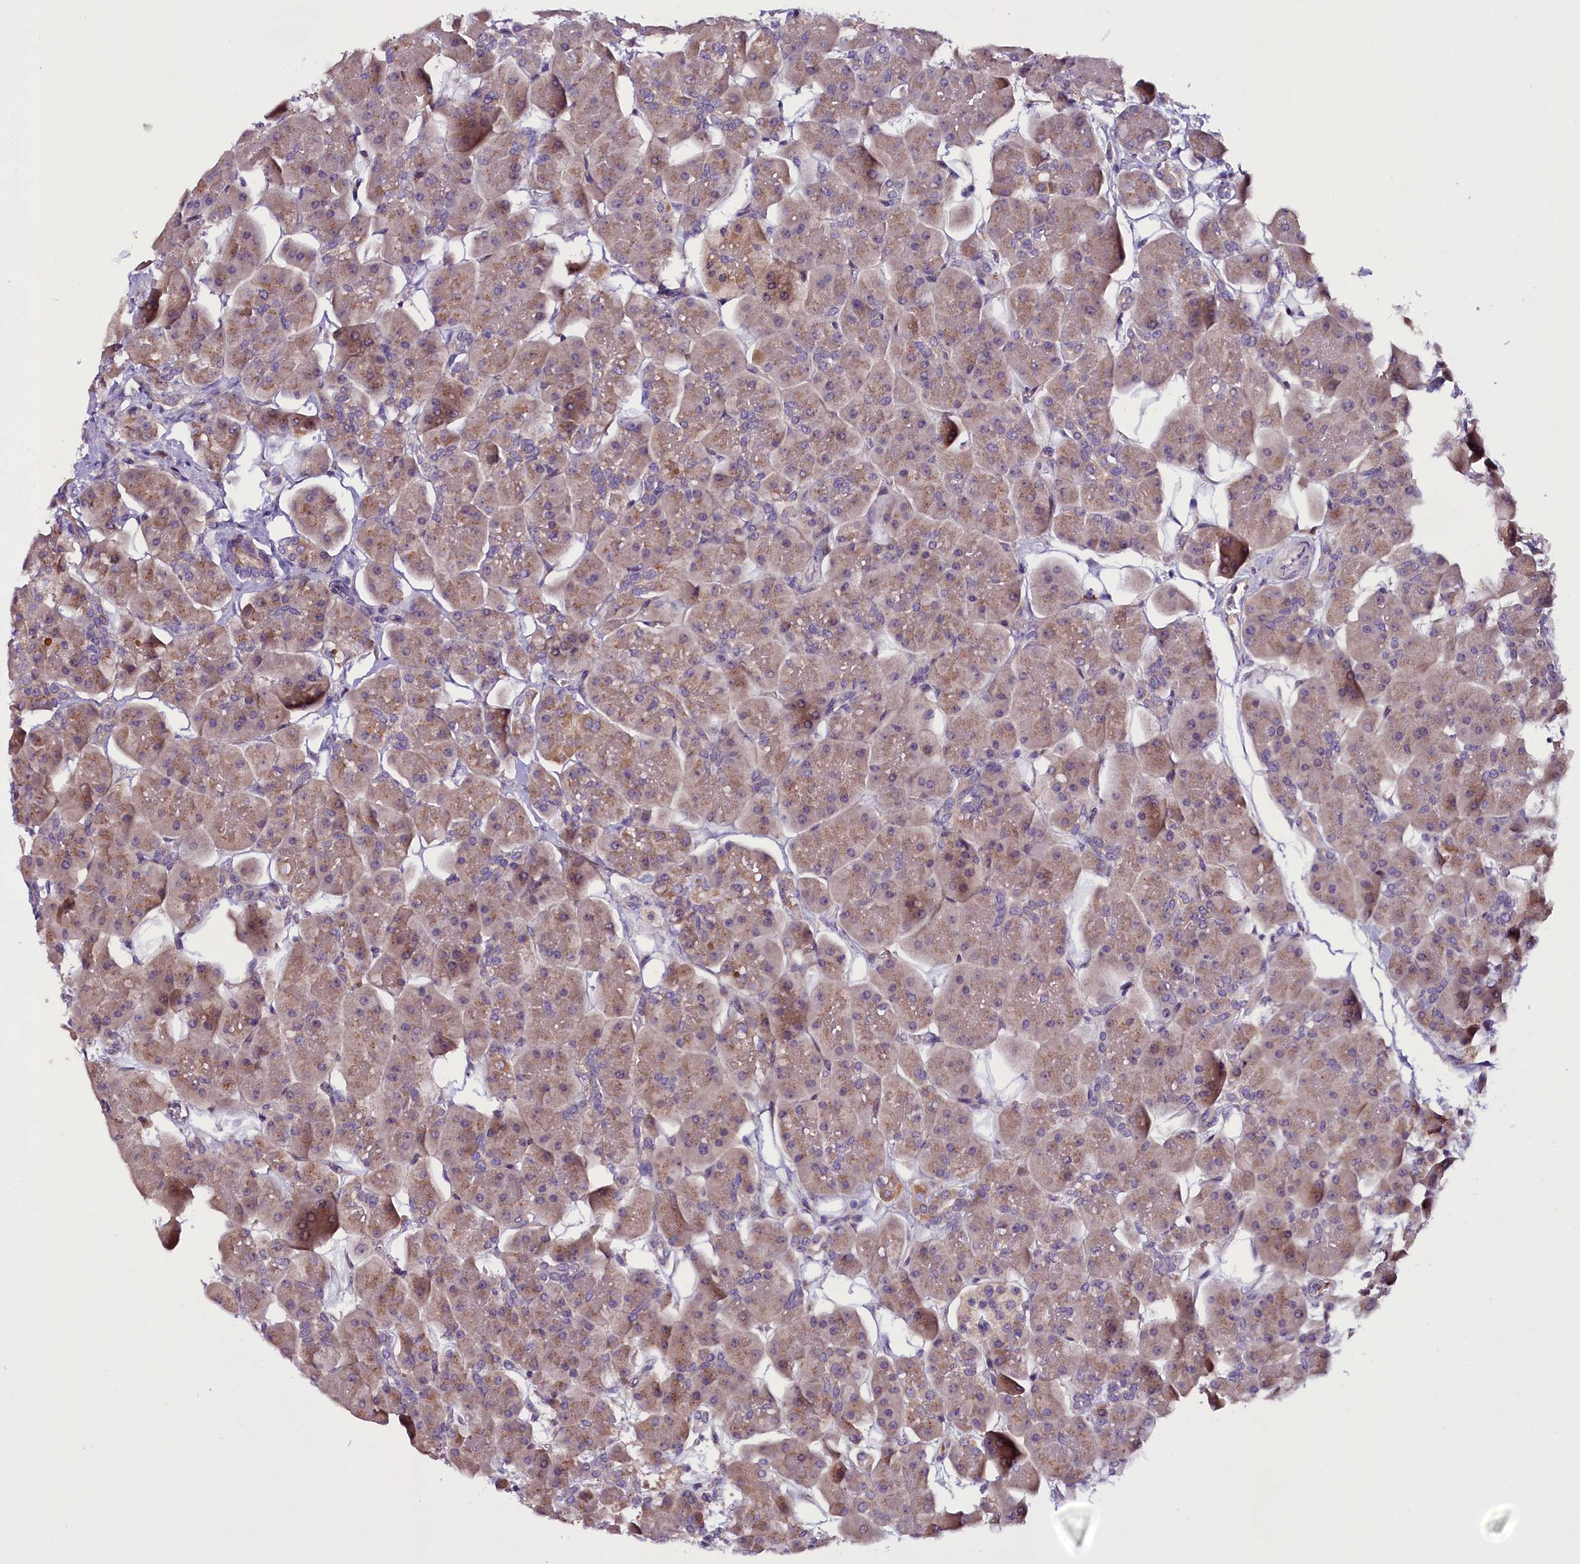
{"staining": {"intensity": "weak", "quantity": ">75%", "location": "cytoplasmic/membranous"}, "tissue": "pancreas", "cell_type": "Exocrine glandular cells", "image_type": "normal", "snomed": [{"axis": "morphology", "description": "Normal tissue, NOS"}, {"axis": "topography", "description": "Pancreas"}], "caption": "Protein staining displays weak cytoplasmic/membranous positivity in about >75% of exocrine glandular cells in unremarkable pancreas. Using DAB (3,3'-diaminobenzidine) (brown) and hematoxylin (blue) stains, captured at high magnification using brightfield microscopy.", "gene": "C9orf40", "patient": {"sex": "male", "age": 66}}